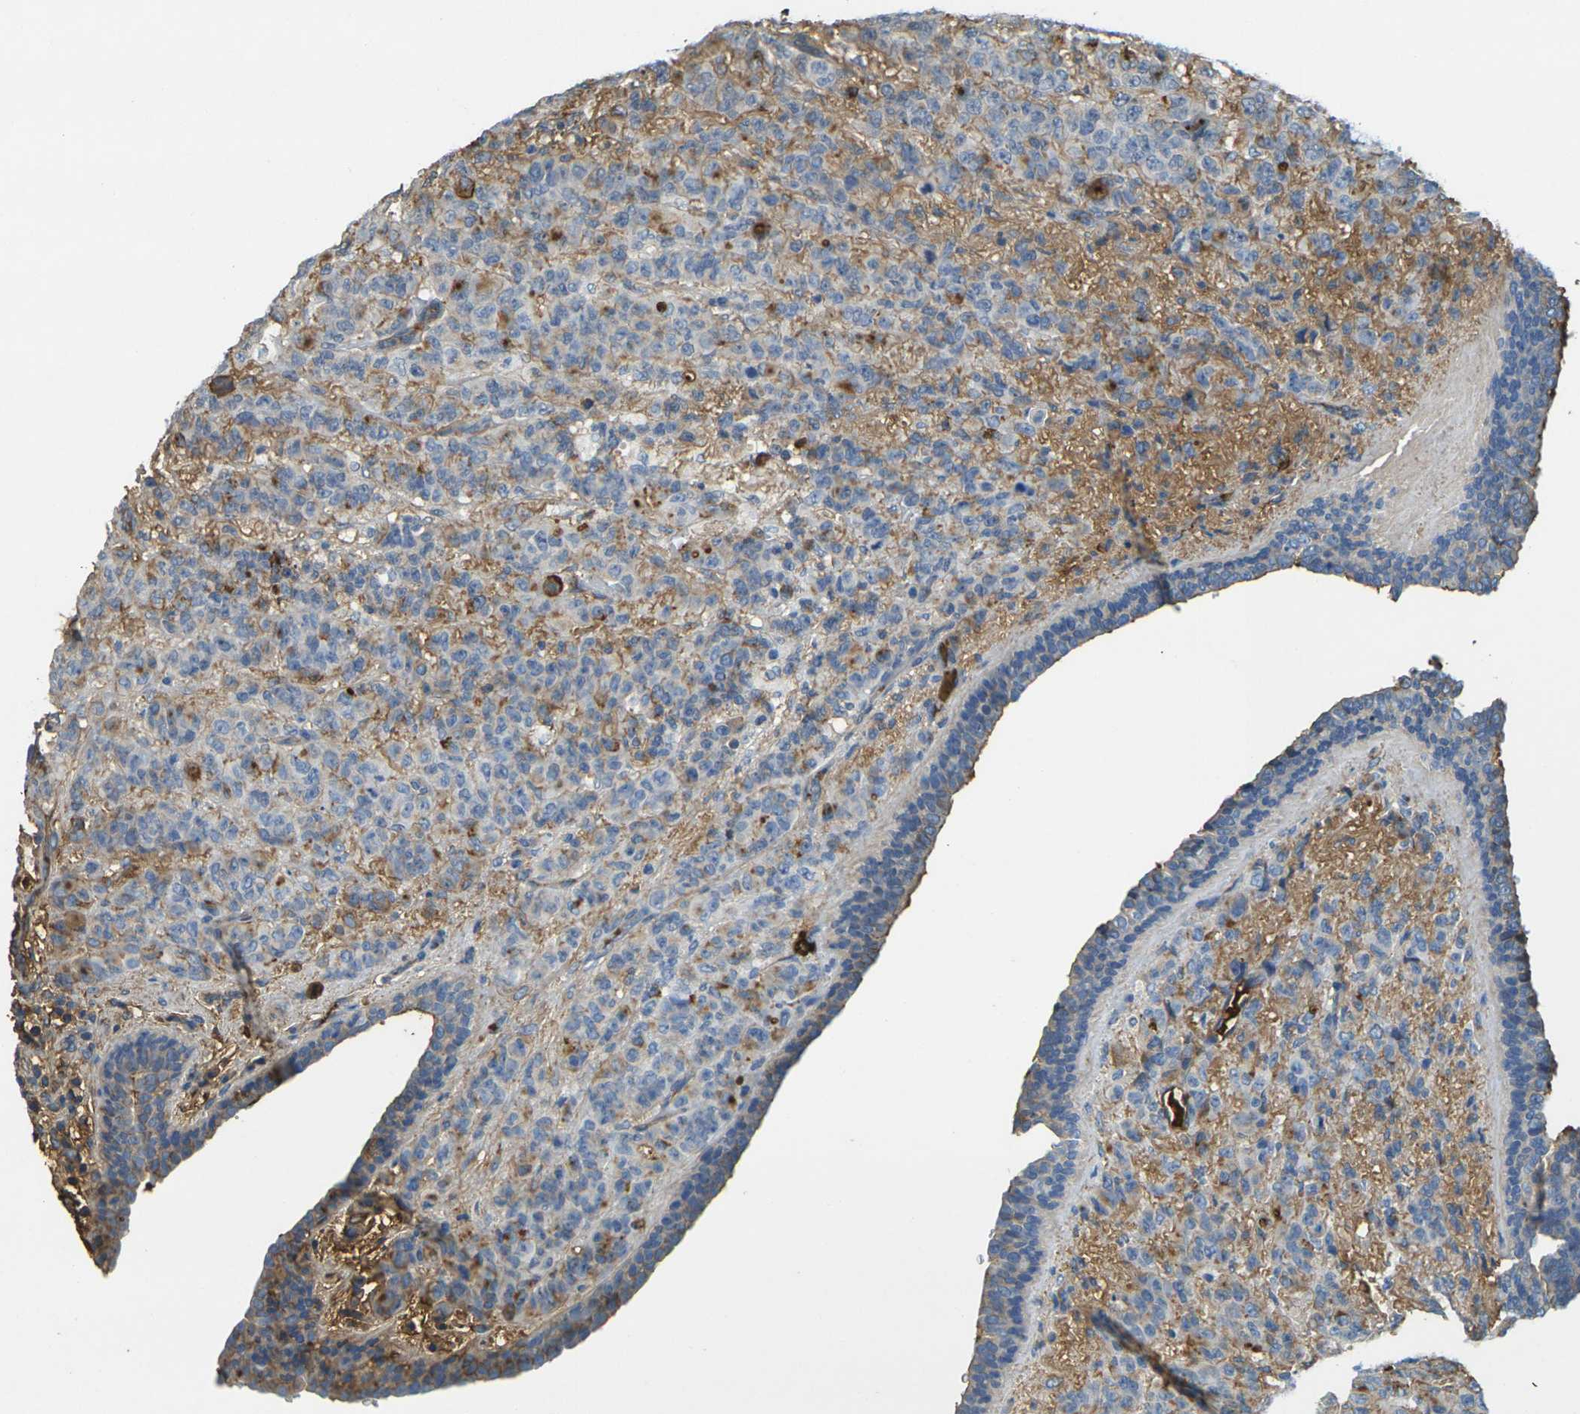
{"staining": {"intensity": "moderate", "quantity": "<25%", "location": "cytoplasmic/membranous"}, "tissue": "breast cancer", "cell_type": "Tumor cells", "image_type": "cancer", "snomed": [{"axis": "morphology", "description": "Duct carcinoma"}, {"axis": "topography", "description": "Breast"}], "caption": "IHC image of human breast infiltrating ductal carcinoma stained for a protein (brown), which displays low levels of moderate cytoplasmic/membranous positivity in about <25% of tumor cells.", "gene": "PLCD1", "patient": {"sex": "female", "age": 40}}